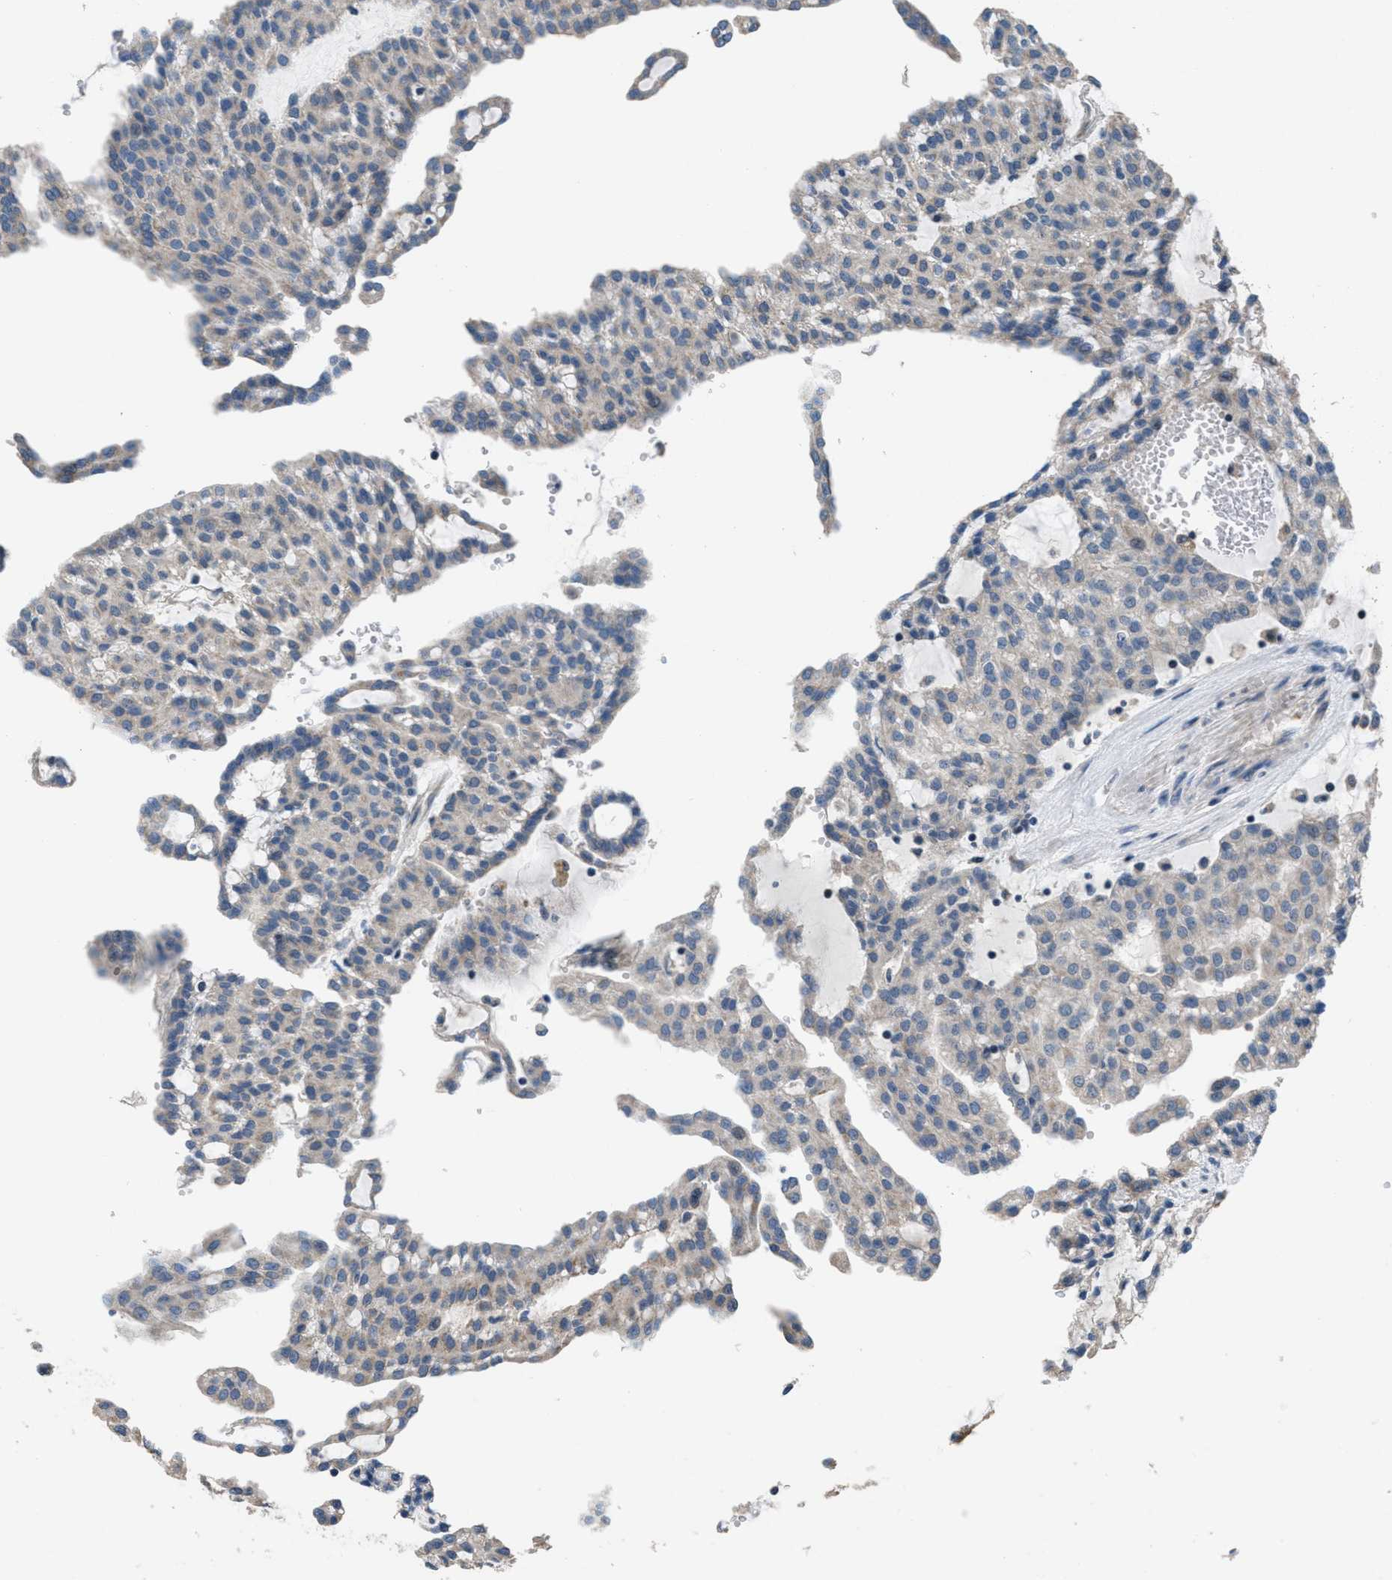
{"staining": {"intensity": "negative", "quantity": "none", "location": "none"}, "tissue": "renal cancer", "cell_type": "Tumor cells", "image_type": "cancer", "snomed": [{"axis": "morphology", "description": "Adenocarcinoma, NOS"}, {"axis": "topography", "description": "Kidney"}], "caption": "Adenocarcinoma (renal) was stained to show a protein in brown. There is no significant staining in tumor cells. (DAB IHC with hematoxylin counter stain).", "gene": "NAT1", "patient": {"sex": "male", "age": 63}}